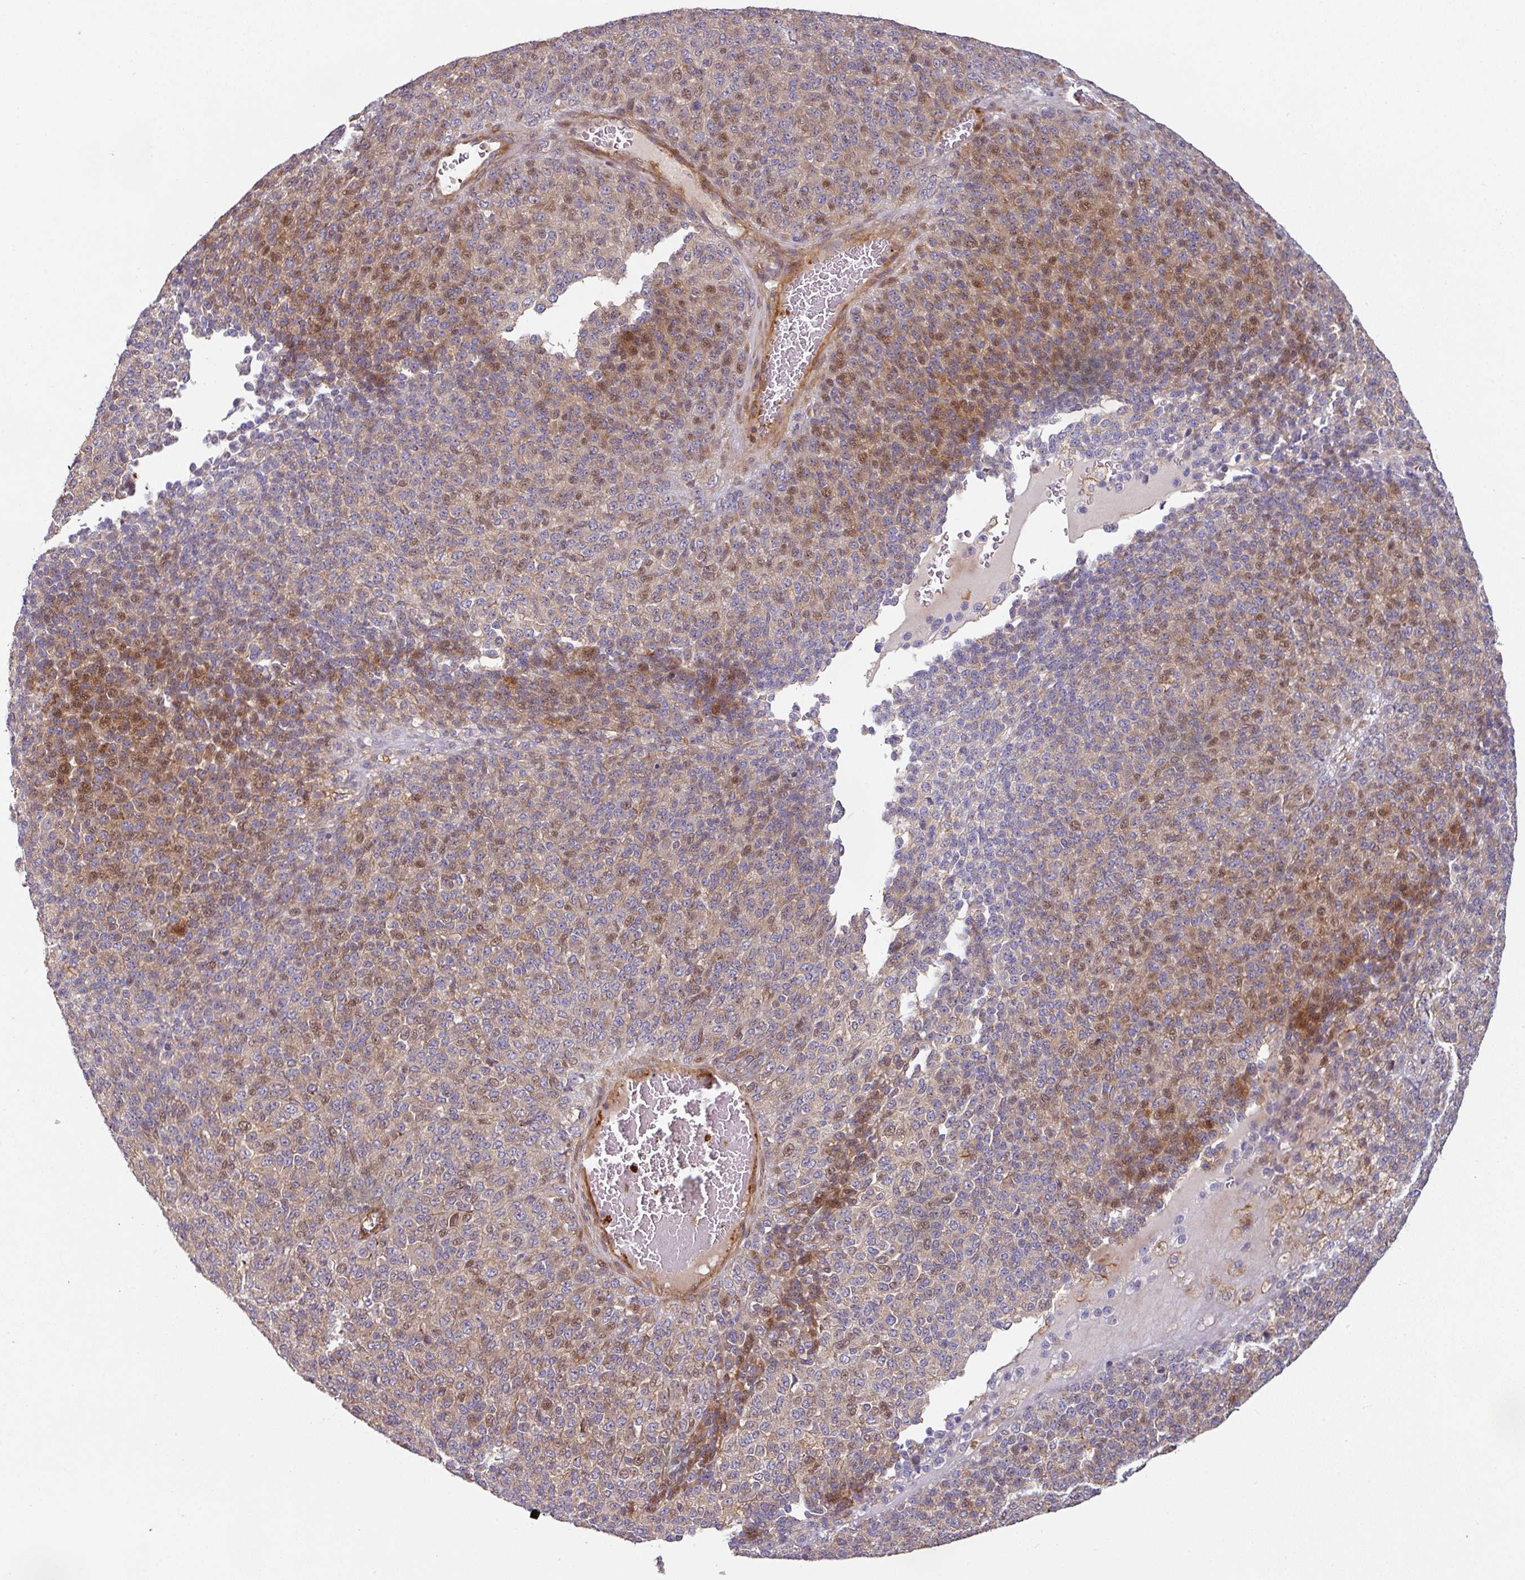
{"staining": {"intensity": "moderate", "quantity": "25%-75%", "location": "nuclear"}, "tissue": "melanoma", "cell_type": "Tumor cells", "image_type": "cancer", "snomed": [{"axis": "morphology", "description": "Malignant melanoma, Metastatic site"}, {"axis": "topography", "description": "Brain"}], "caption": "Malignant melanoma (metastatic site) was stained to show a protein in brown. There is medium levels of moderate nuclear expression in about 25%-75% of tumor cells. The staining was performed using DAB (3,3'-diaminobenzidine), with brown indicating positive protein expression. Nuclei are stained blue with hematoxylin.", "gene": "CASP2", "patient": {"sex": "female", "age": 56}}